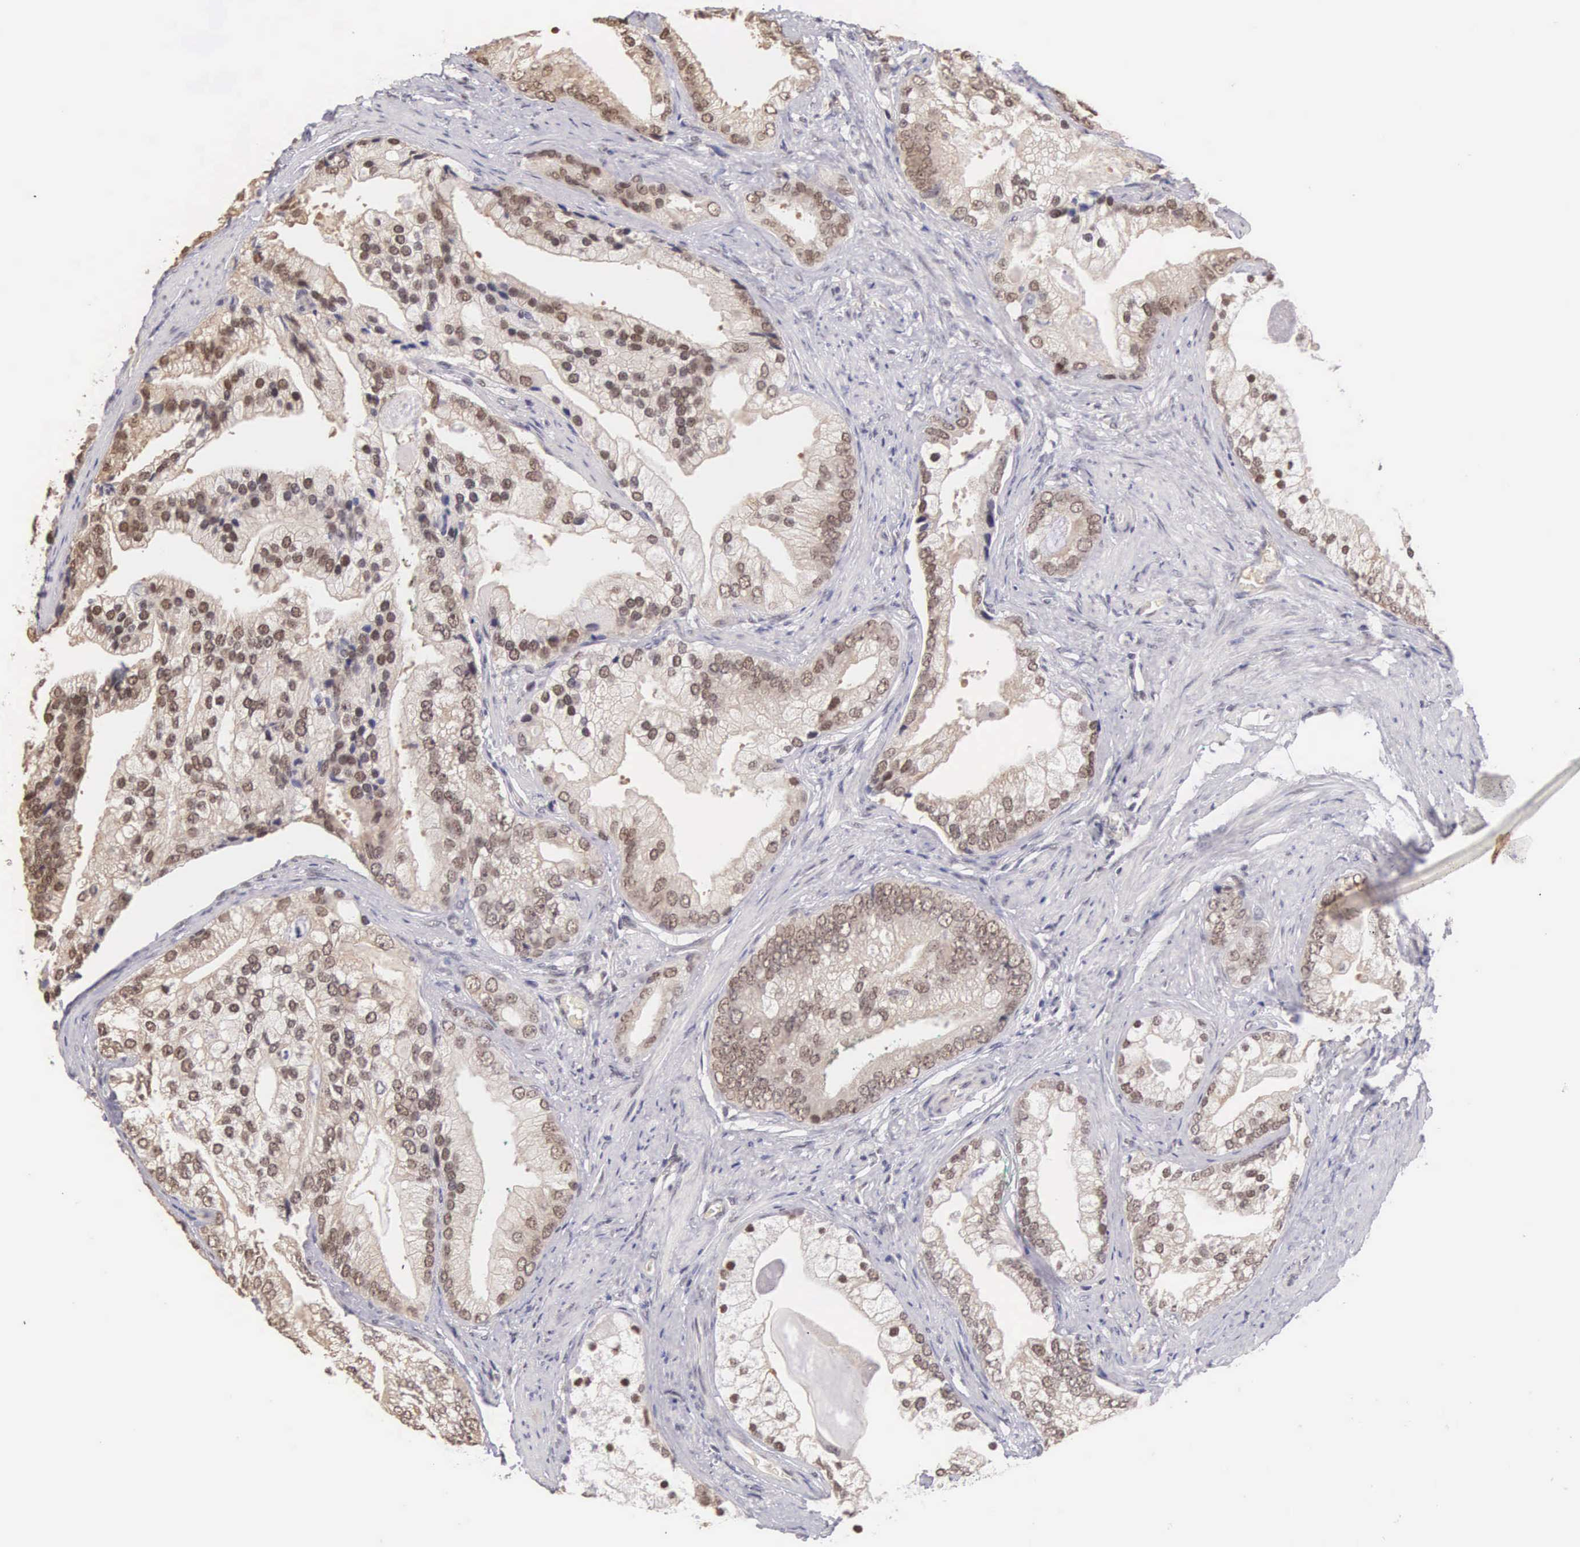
{"staining": {"intensity": "weak", "quantity": "<25%", "location": "nuclear"}, "tissue": "prostate cancer", "cell_type": "Tumor cells", "image_type": "cancer", "snomed": [{"axis": "morphology", "description": "Adenocarcinoma, Low grade"}, {"axis": "topography", "description": "Prostate"}], "caption": "Prostate cancer (low-grade adenocarcinoma) was stained to show a protein in brown. There is no significant staining in tumor cells.", "gene": "HMGXB4", "patient": {"sex": "male", "age": 71}}